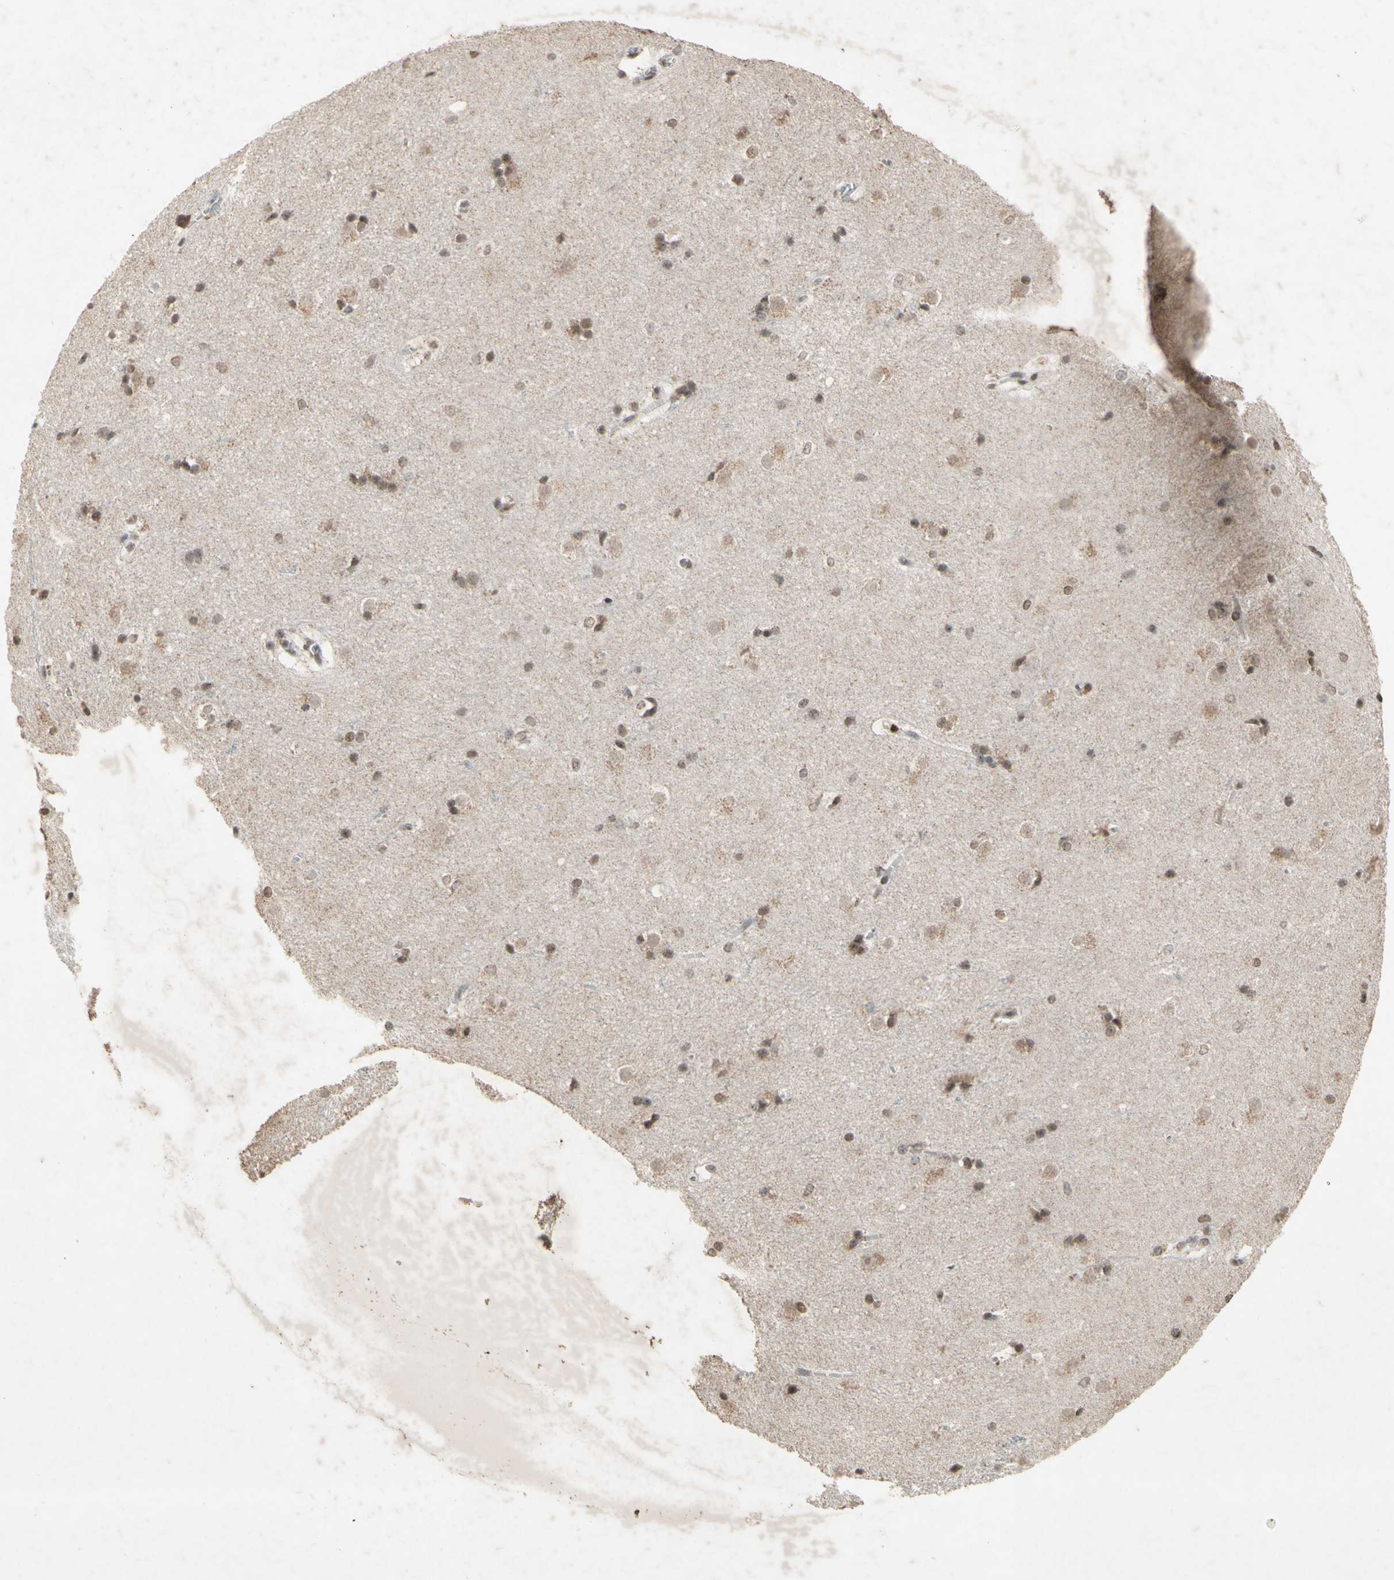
{"staining": {"intensity": "moderate", "quantity": ">75%", "location": "nuclear"}, "tissue": "caudate", "cell_type": "Glial cells", "image_type": "normal", "snomed": [{"axis": "morphology", "description": "Normal tissue, NOS"}, {"axis": "topography", "description": "Lateral ventricle wall"}], "caption": "Protein staining exhibits moderate nuclear positivity in about >75% of glial cells in normal caudate.", "gene": "CENPB", "patient": {"sex": "female", "age": 19}}